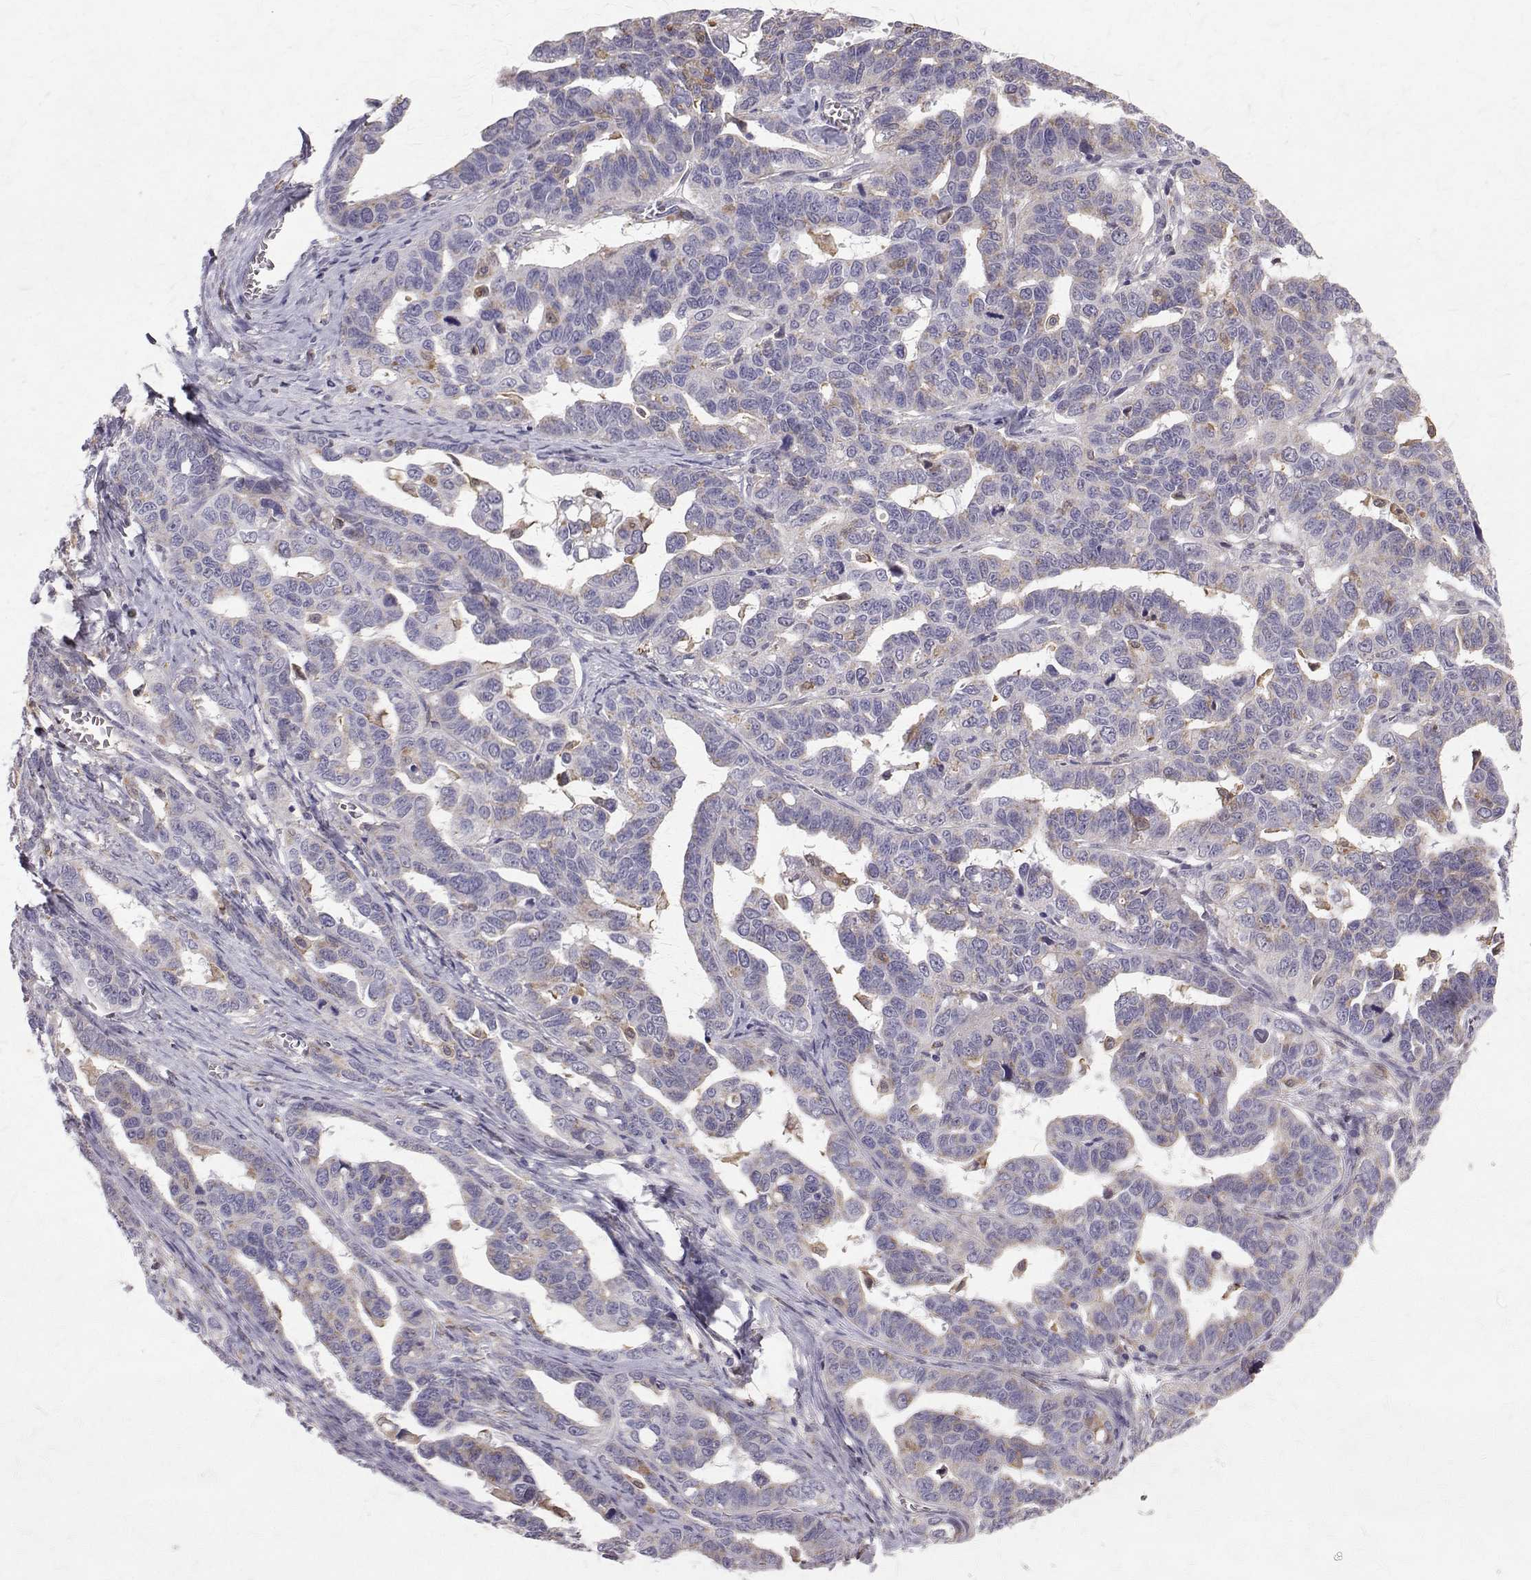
{"staining": {"intensity": "negative", "quantity": "none", "location": "none"}, "tissue": "ovarian cancer", "cell_type": "Tumor cells", "image_type": "cancer", "snomed": [{"axis": "morphology", "description": "Cystadenocarcinoma, serous, NOS"}, {"axis": "topography", "description": "Ovary"}], "caption": "The photomicrograph demonstrates no significant positivity in tumor cells of serous cystadenocarcinoma (ovarian).", "gene": "CCDC89", "patient": {"sex": "female", "age": 69}}